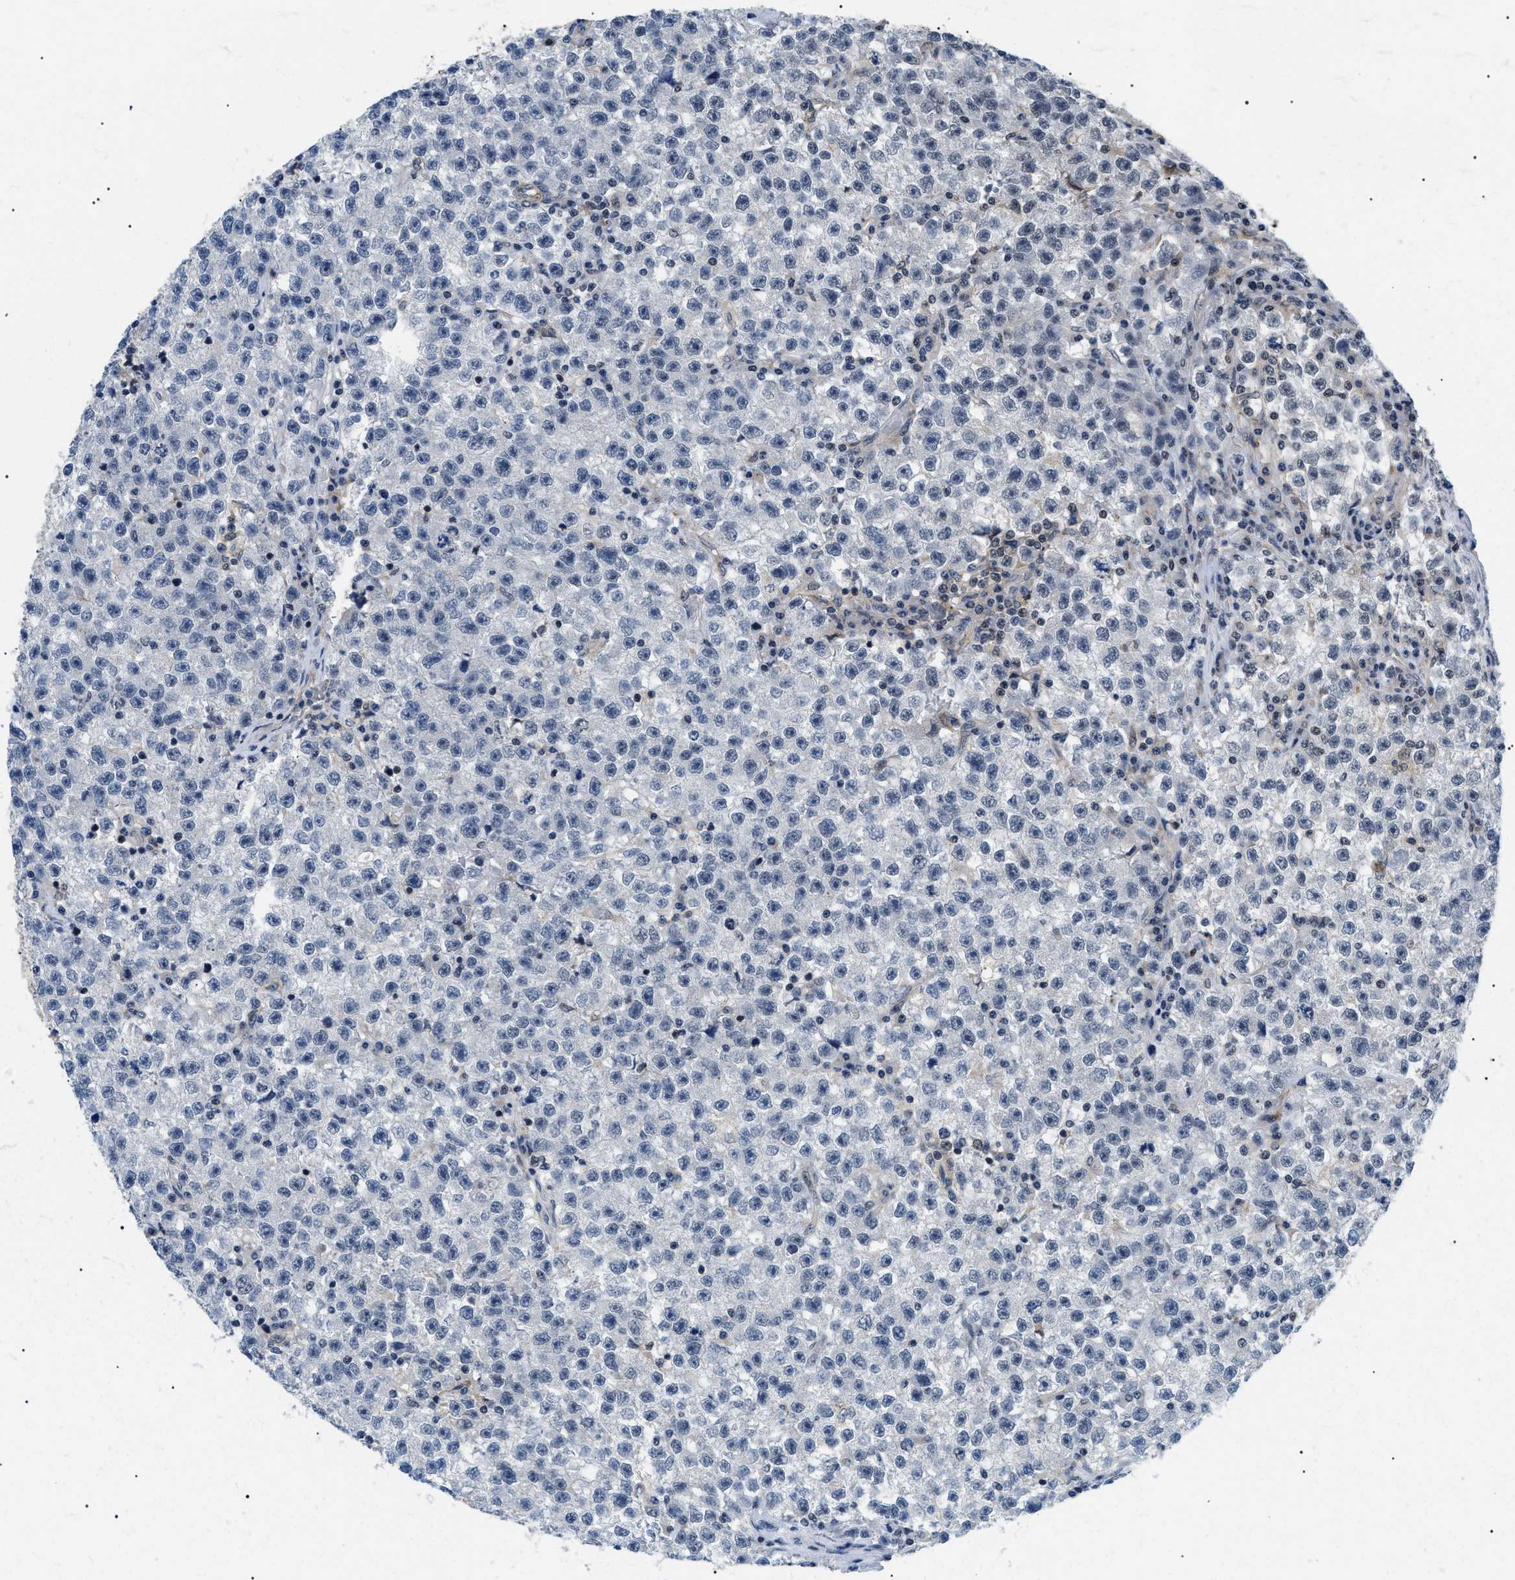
{"staining": {"intensity": "weak", "quantity": "<25%", "location": "nuclear"}, "tissue": "testis cancer", "cell_type": "Tumor cells", "image_type": "cancer", "snomed": [{"axis": "morphology", "description": "Seminoma, NOS"}, {"axis": "topography", "description": "Testis"}], "caption": "A histopathology image of human testis cancer (seminoma) is negative for staining in tumor cells.", "gene": "RBM15", "patient": {"sex": "male", "age": 22}}